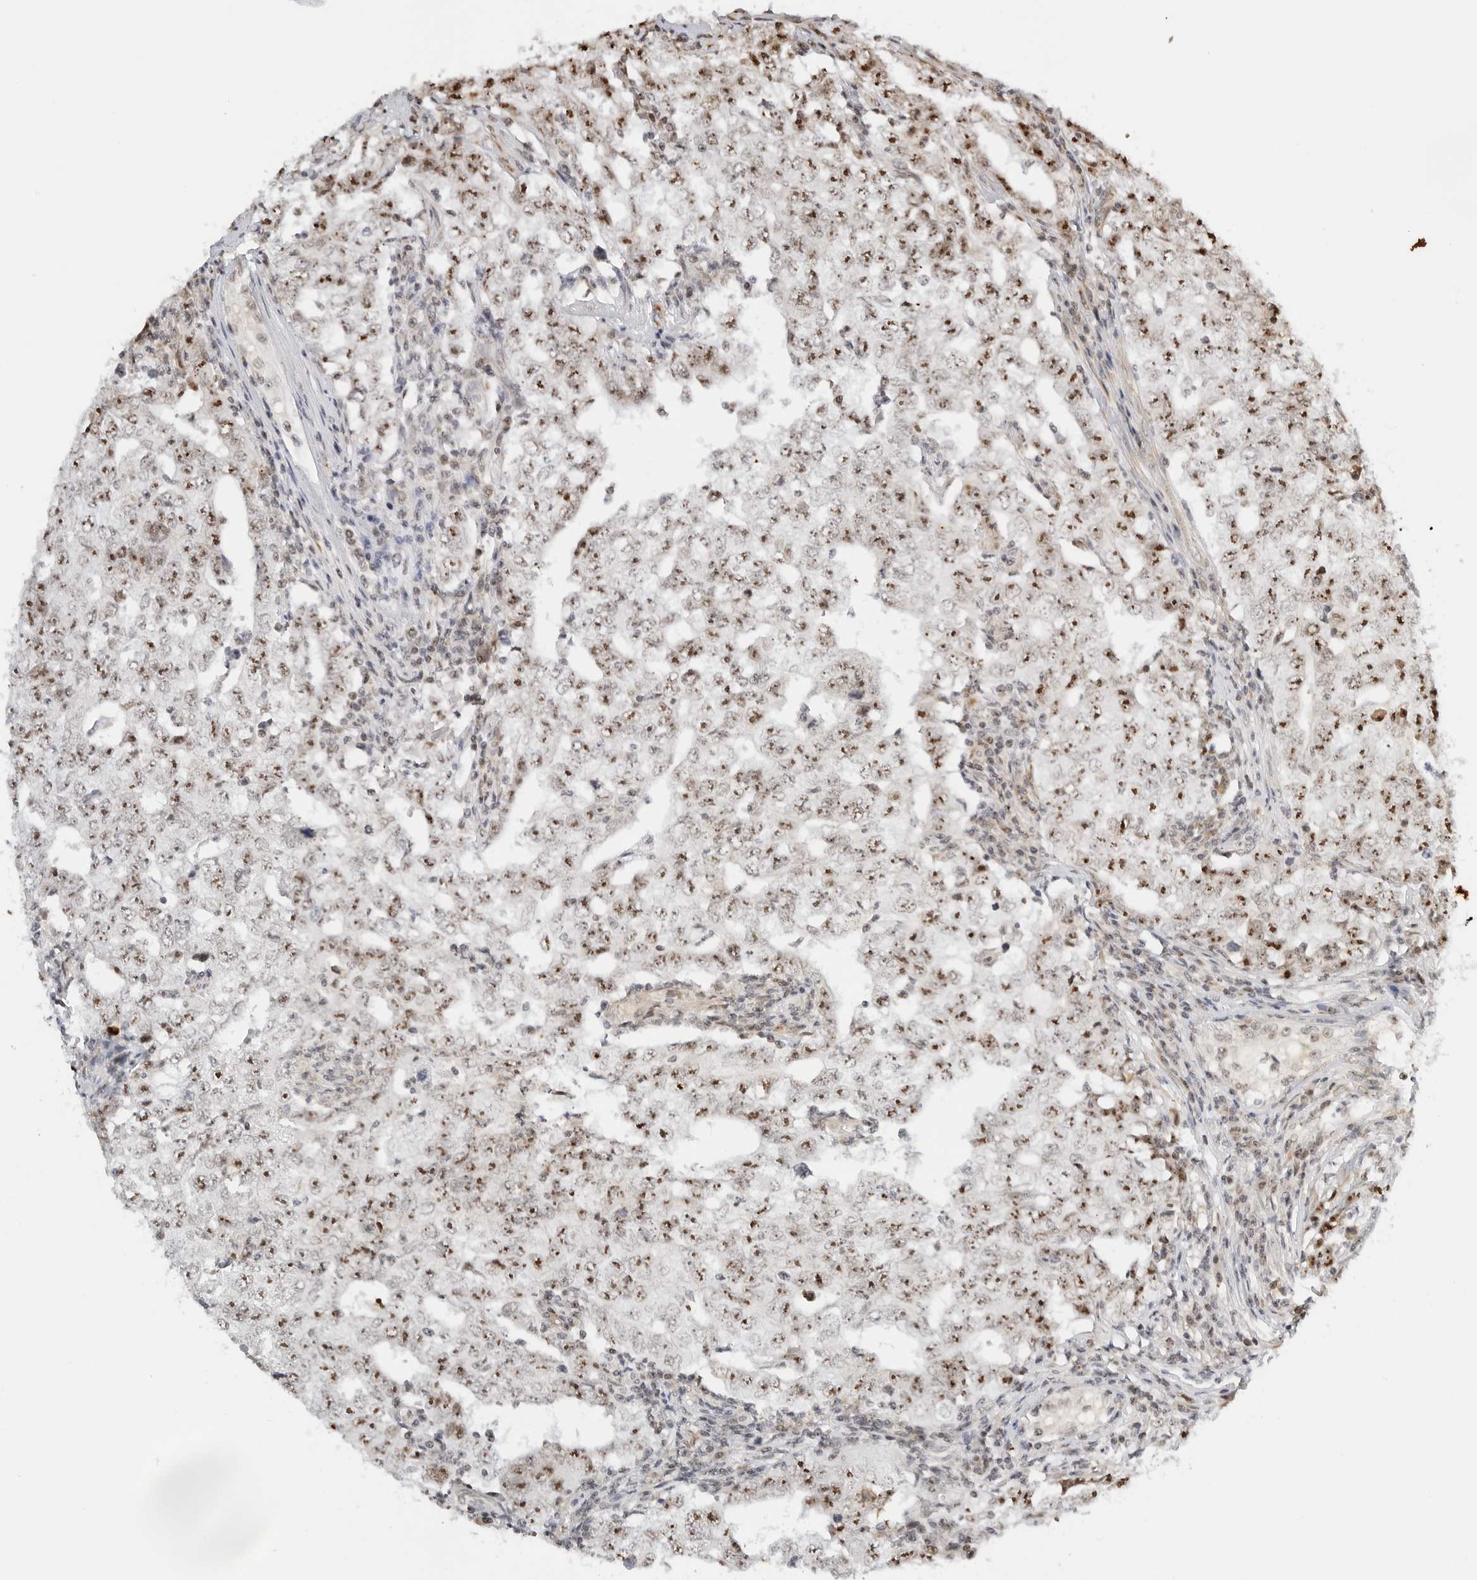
{"staining": {"intensity": "moderate", "quantity": ">75%", "location": "nuclear"}, "tissue": "testis cancer", "cell_type": "Tumor cells", "image_type": "cancer", "snomed": [{"axis": "morphology", "description": "Carcinoma, Embryonal, NOS"}, {"axis": "topography", "description": "Testis"}], "caption": "Immunohistochemistry histopathology image of neoplastic tissue: human testis embryonal carcinoma stained using IHC shows medium levels of moderate protein expression localized specifically in the nuclear of tumor cells, appearing as a nuclear brown color.", "gene": "RIMKLA", "patient": {"sex": "male", "age": 26}}